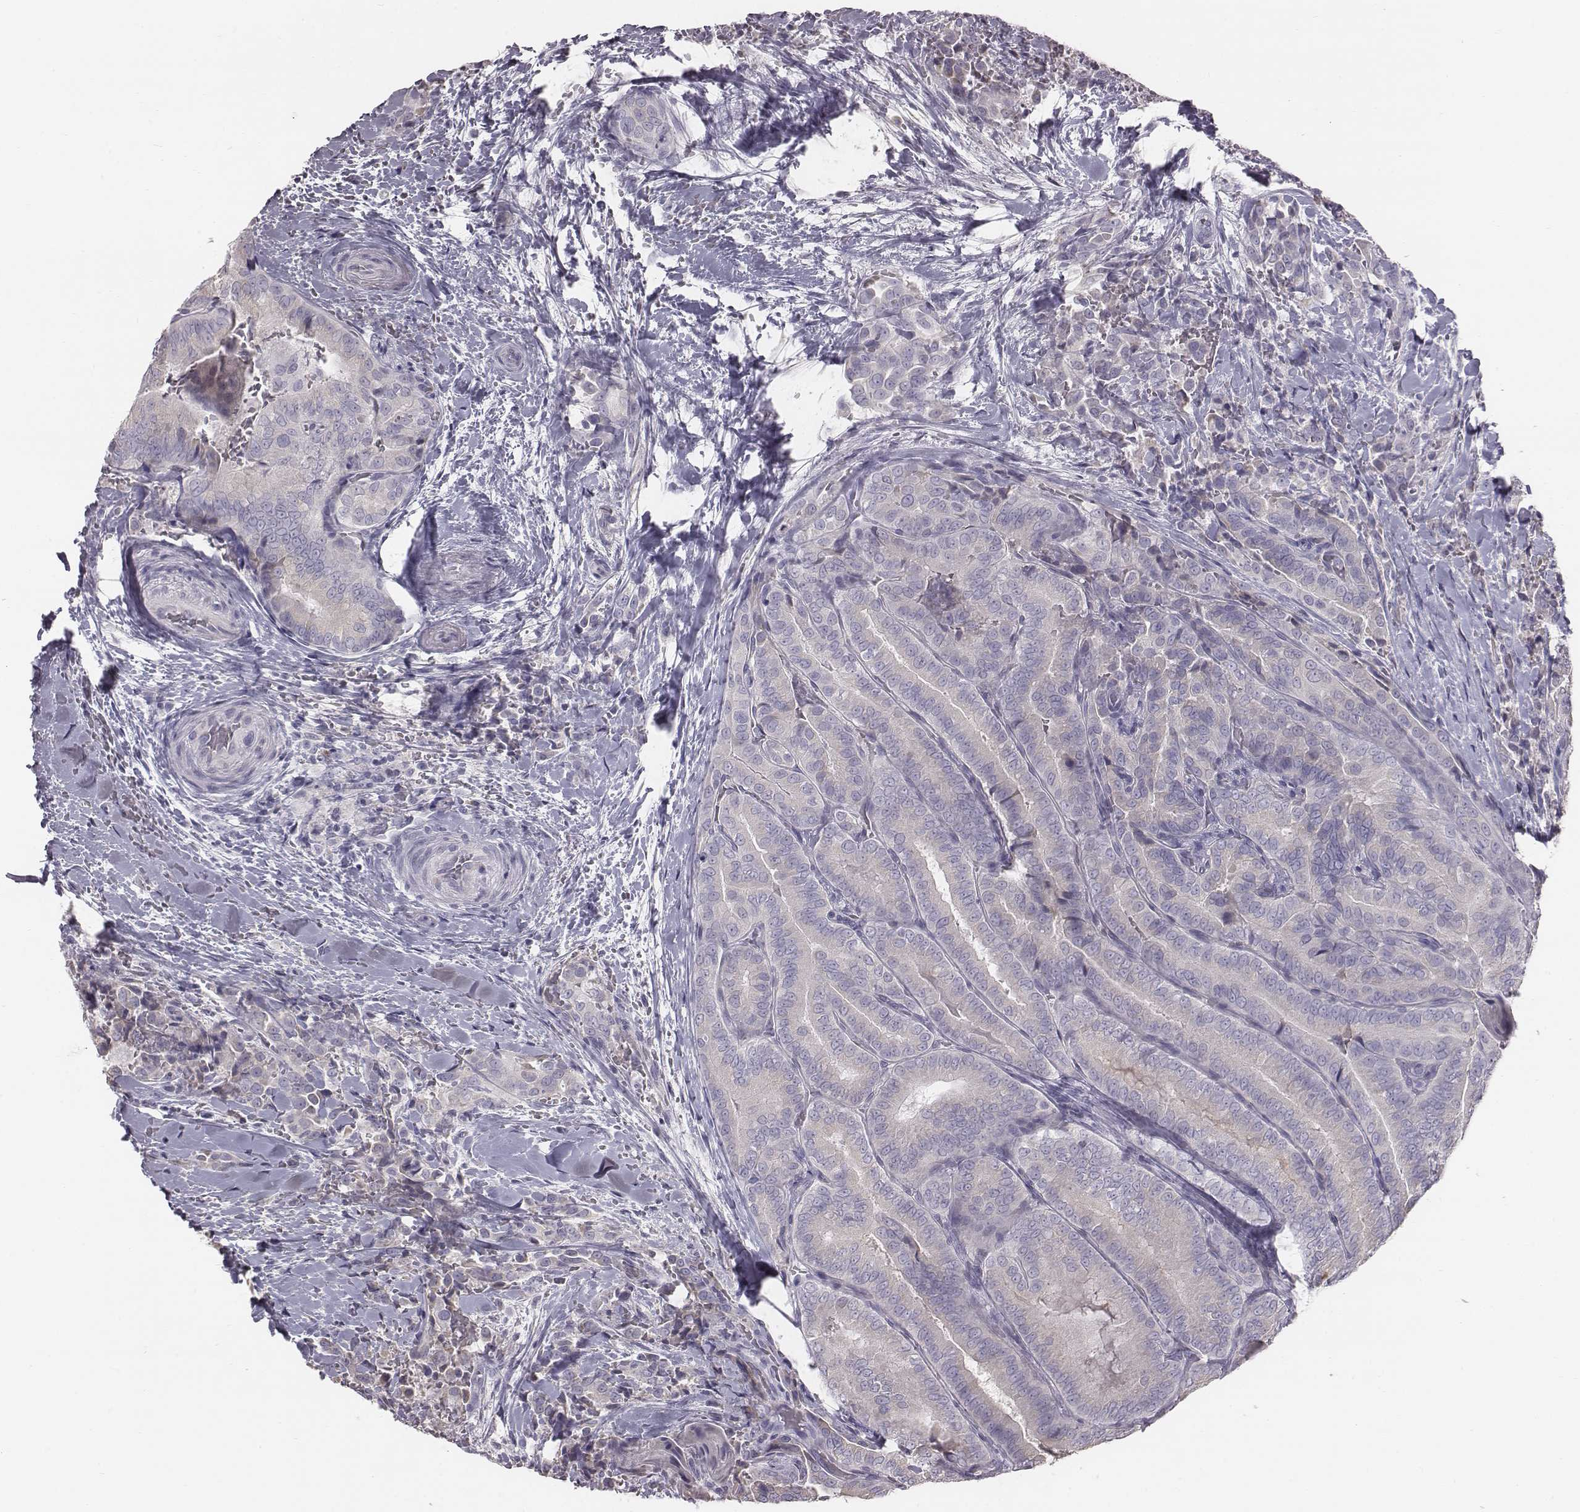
{"staining": {"intensity": "negative", "quantity": "none", "location": "none"}, "tissue": "thyroid cancer", "cell_type": "Tumor cells", "image_type": "cancer", "snomed": [{"axis": "morphology", "description": "Papillary adenocarcinoma, NOS"}, {"axis": "topography", "description": "Thyroid gland"}], "caption": "IHC of papillary adenocarcinoma (thyroid) demonstrates no staining in tumor cells. (Stains: DAB IHC with hematoxylin counter stain, Microscopy: brightfield microscopy at high magnification).", "gene": "C6orf58", "patient": {"sex": "male", "age": 61}}